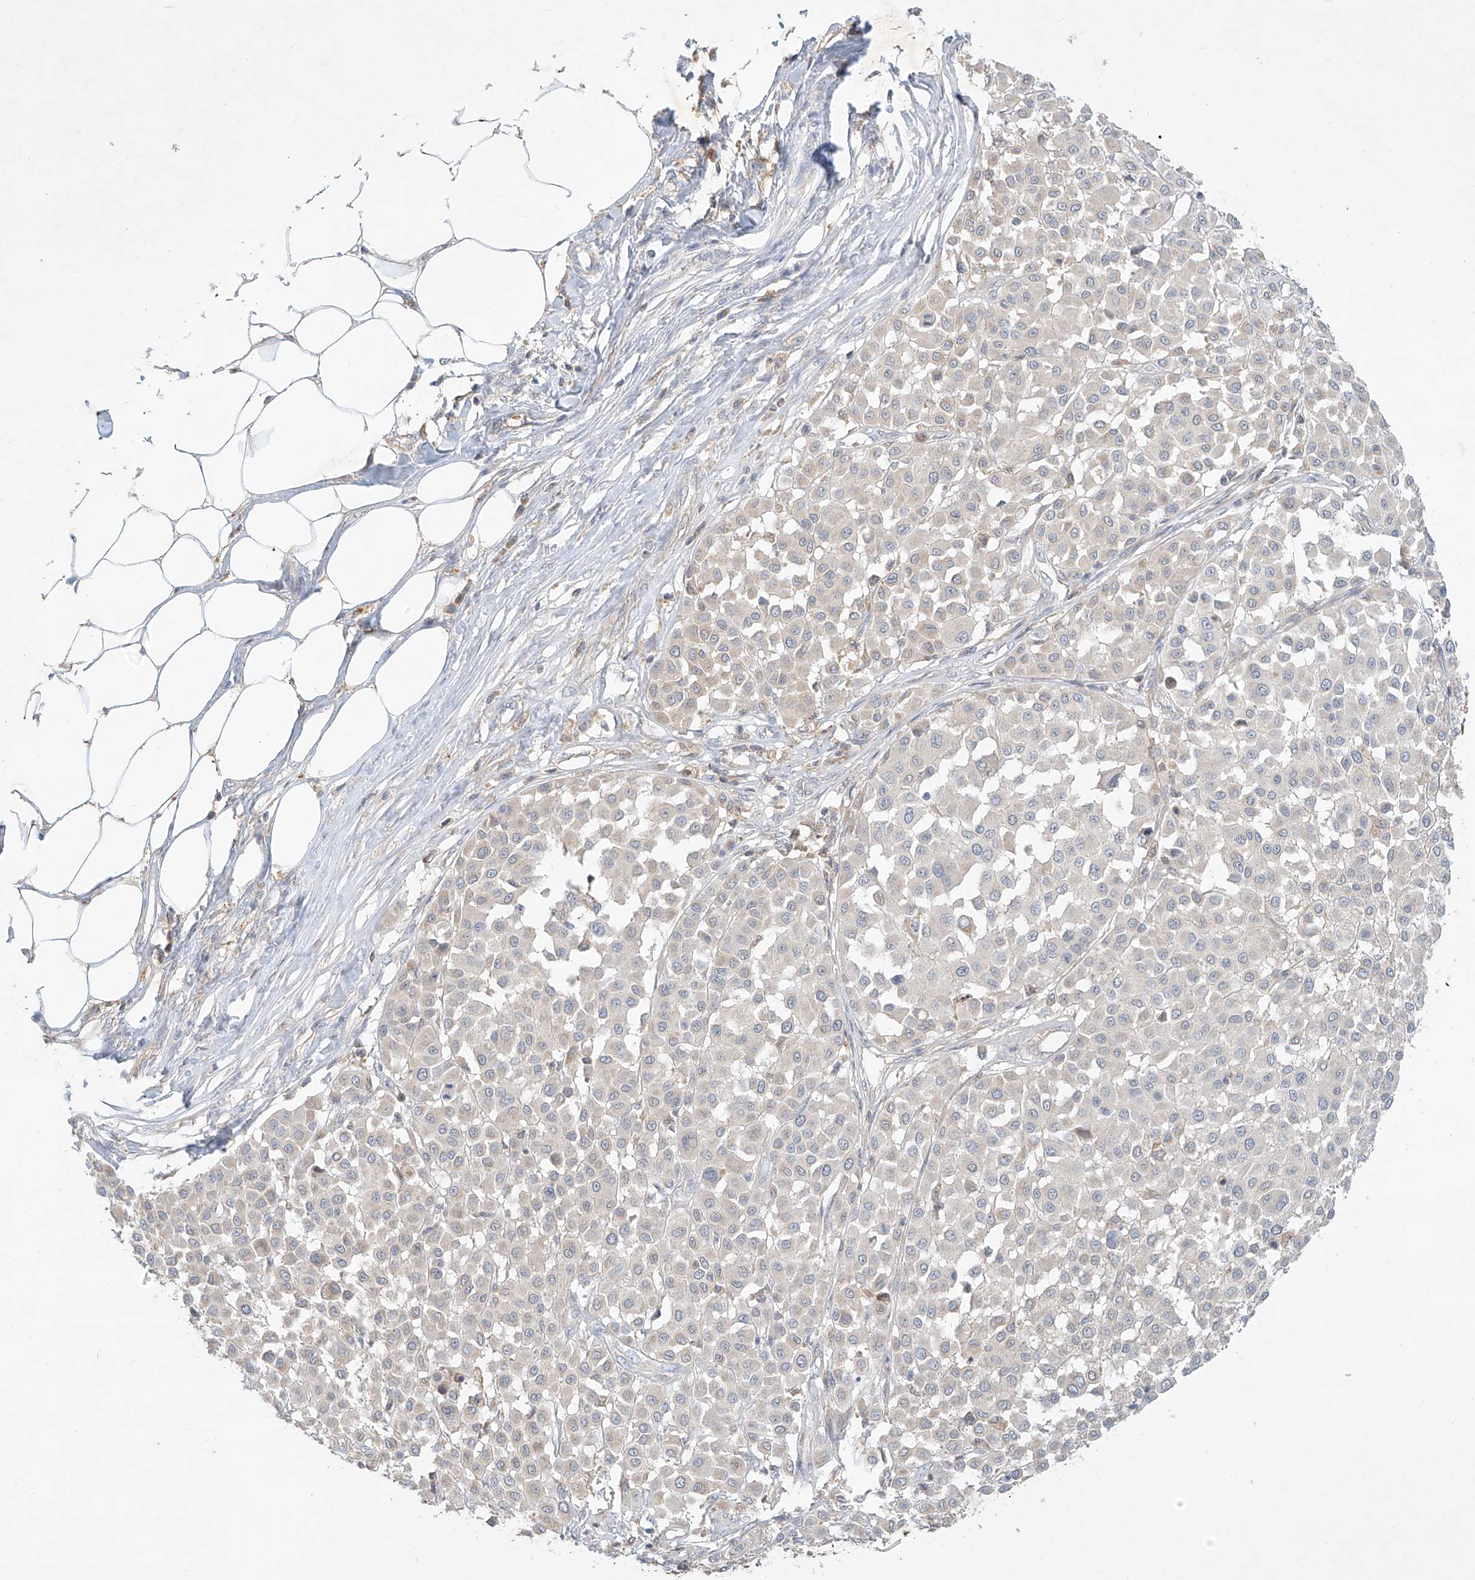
{"staining": {"intensity": "negative", "quantity": "none", "location": "none"}, "tissue": "melanoma", "cell_type": "Tumor cells", "image_type": "cancer", "snomed": [{"axis": "morphology", "description": "Malignant melanoma, Metastatic site"}, {"axis": "topography", "description": "Soft tissue"}], "caption": "High power microscopy photomicrograph of an IHC image of malignant melanoma (metastatic site), revealing no significant expression in tumor cells.", "gene": "KPNA7", "patient": {"sex": "male", "age": 41}}